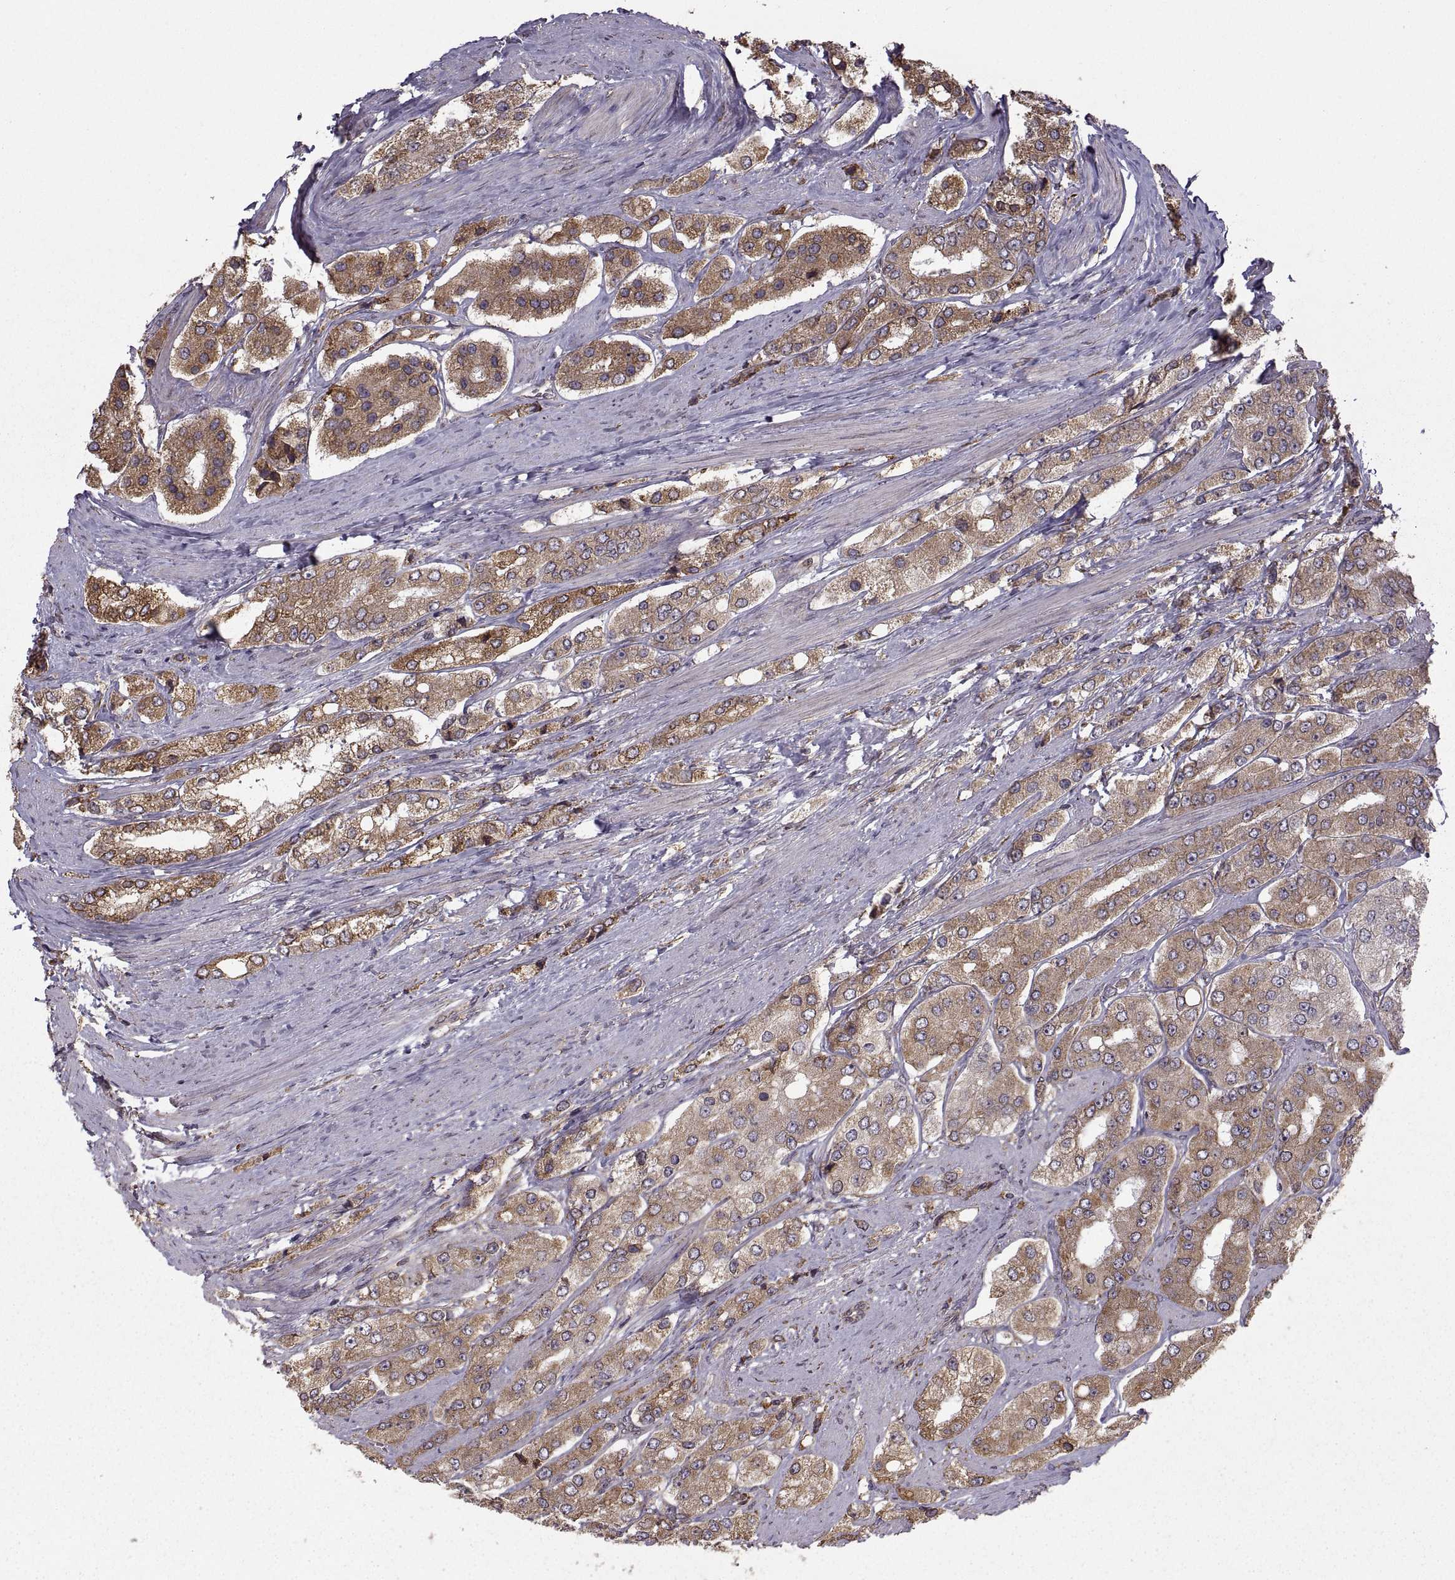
{"staining": {"intensity": "moderate", "quantity": "25%-75%", "location": "cytoplasmic/membranous"}, "tissue": "prostate cancer", "cell_type": "Tumor cells", "image_type": "cancer", "snomed": [{"axis": "morphology", "description": "Adenocarcinoma, Low grade"}, {"axis": "topography", "description": "Prostate"}], "caption": "The image exhibits immunohistochemical staining of low-grade adenocarcinoma (prostate). There is moderate cytoplasmic/membranous staining is appreciated in approximately 25%-75% of tumor cells.", "gene": "PDIA3", "patient": {"sex": "male", "age": 69}}